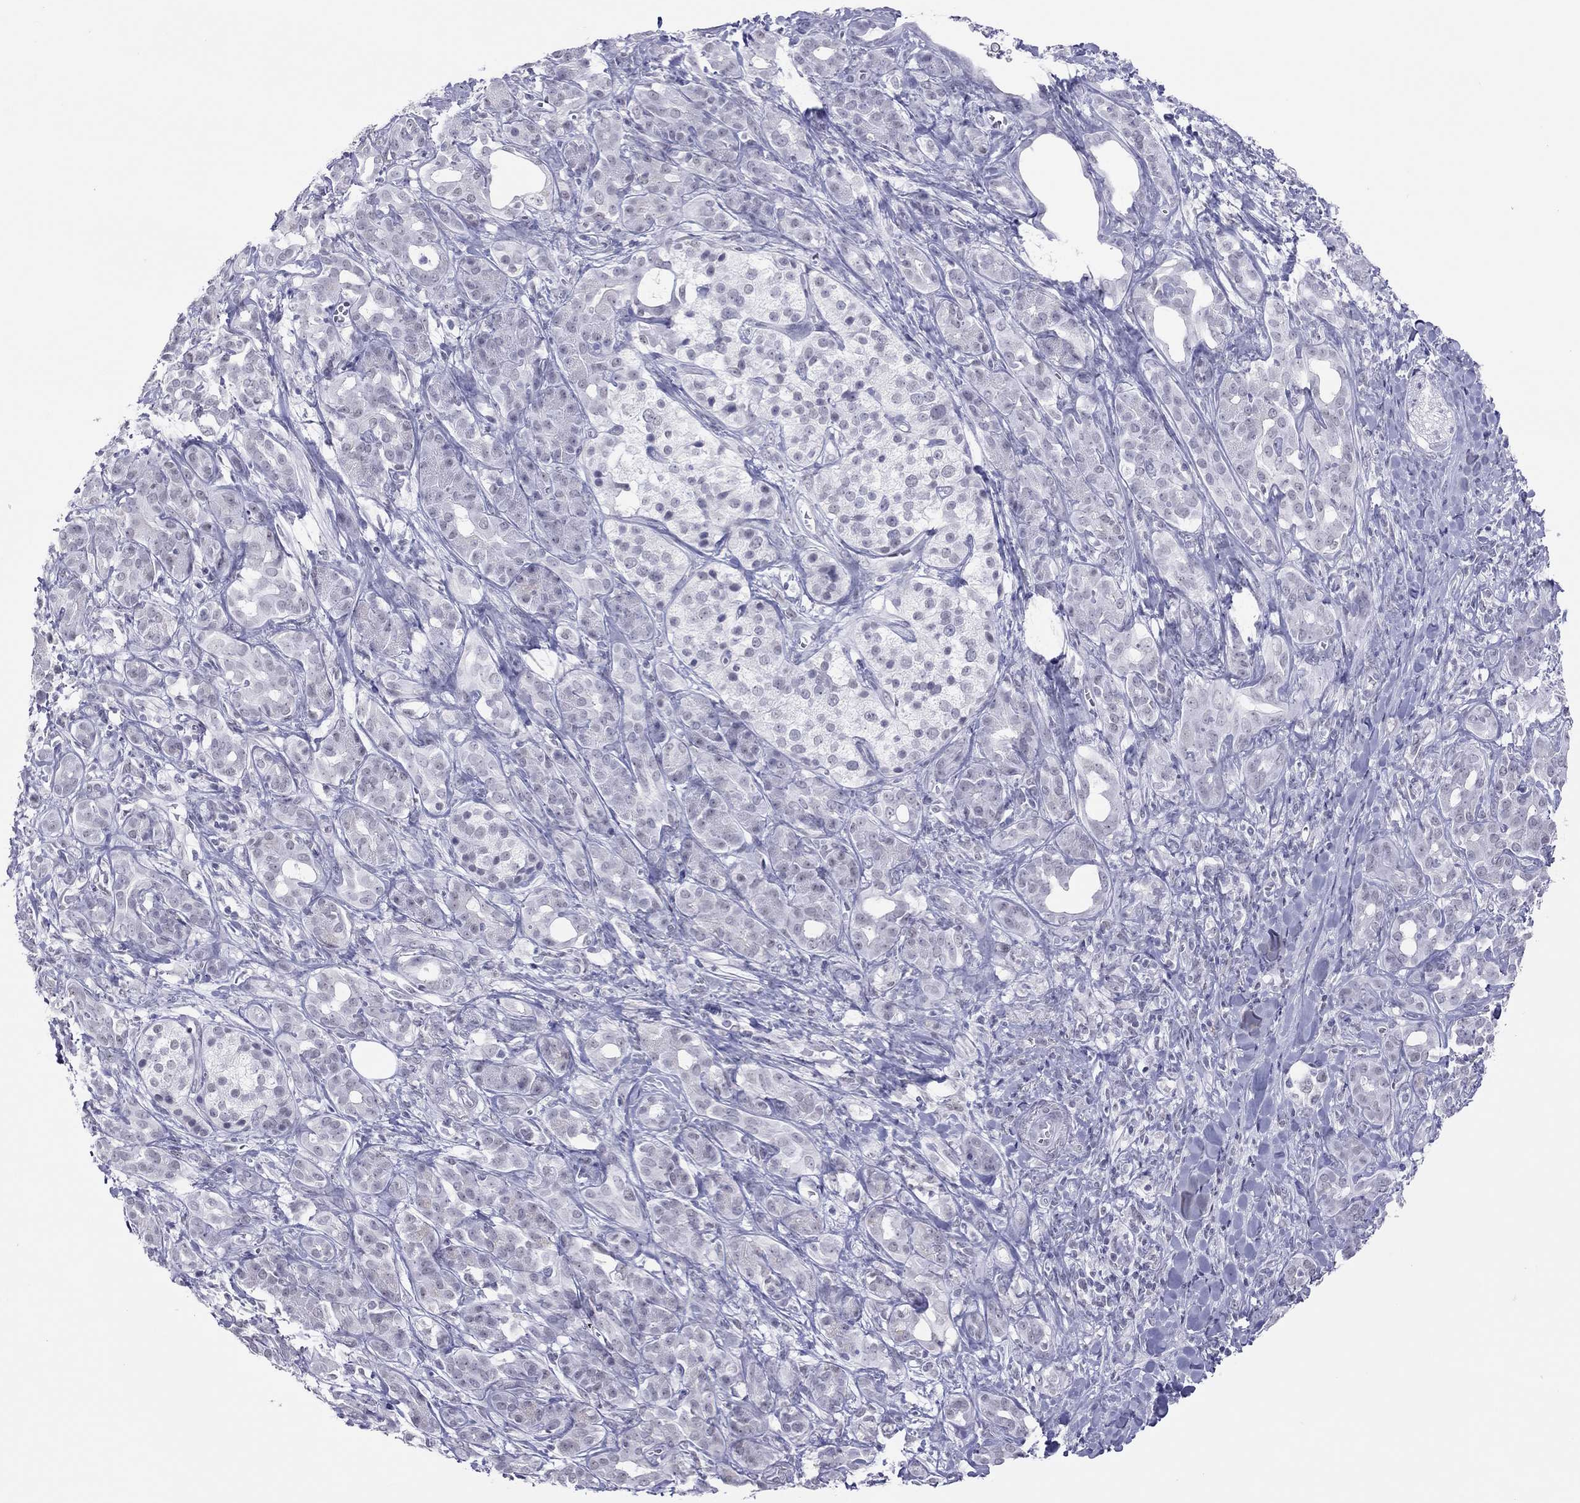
{"staining": {"intensity": "negative", "quantity": "none", "location": "none"}, "tissue": "pancreatic cancer", "cell_type": "Tumor cells", "image_type": "cancer", "snomed": [{"axis": "morphology", "description": "Adenocarcinoma, NOS"}, {"axis": "topography", "description": "Pancreas"}], "caption": "This is an immunohistochemistry (IHC) image of human adenocarcinoma (pancreatic). There is no expression in tumor cells.", "gene": "JHY", "patient": {"sex": "male", "age": 61}}